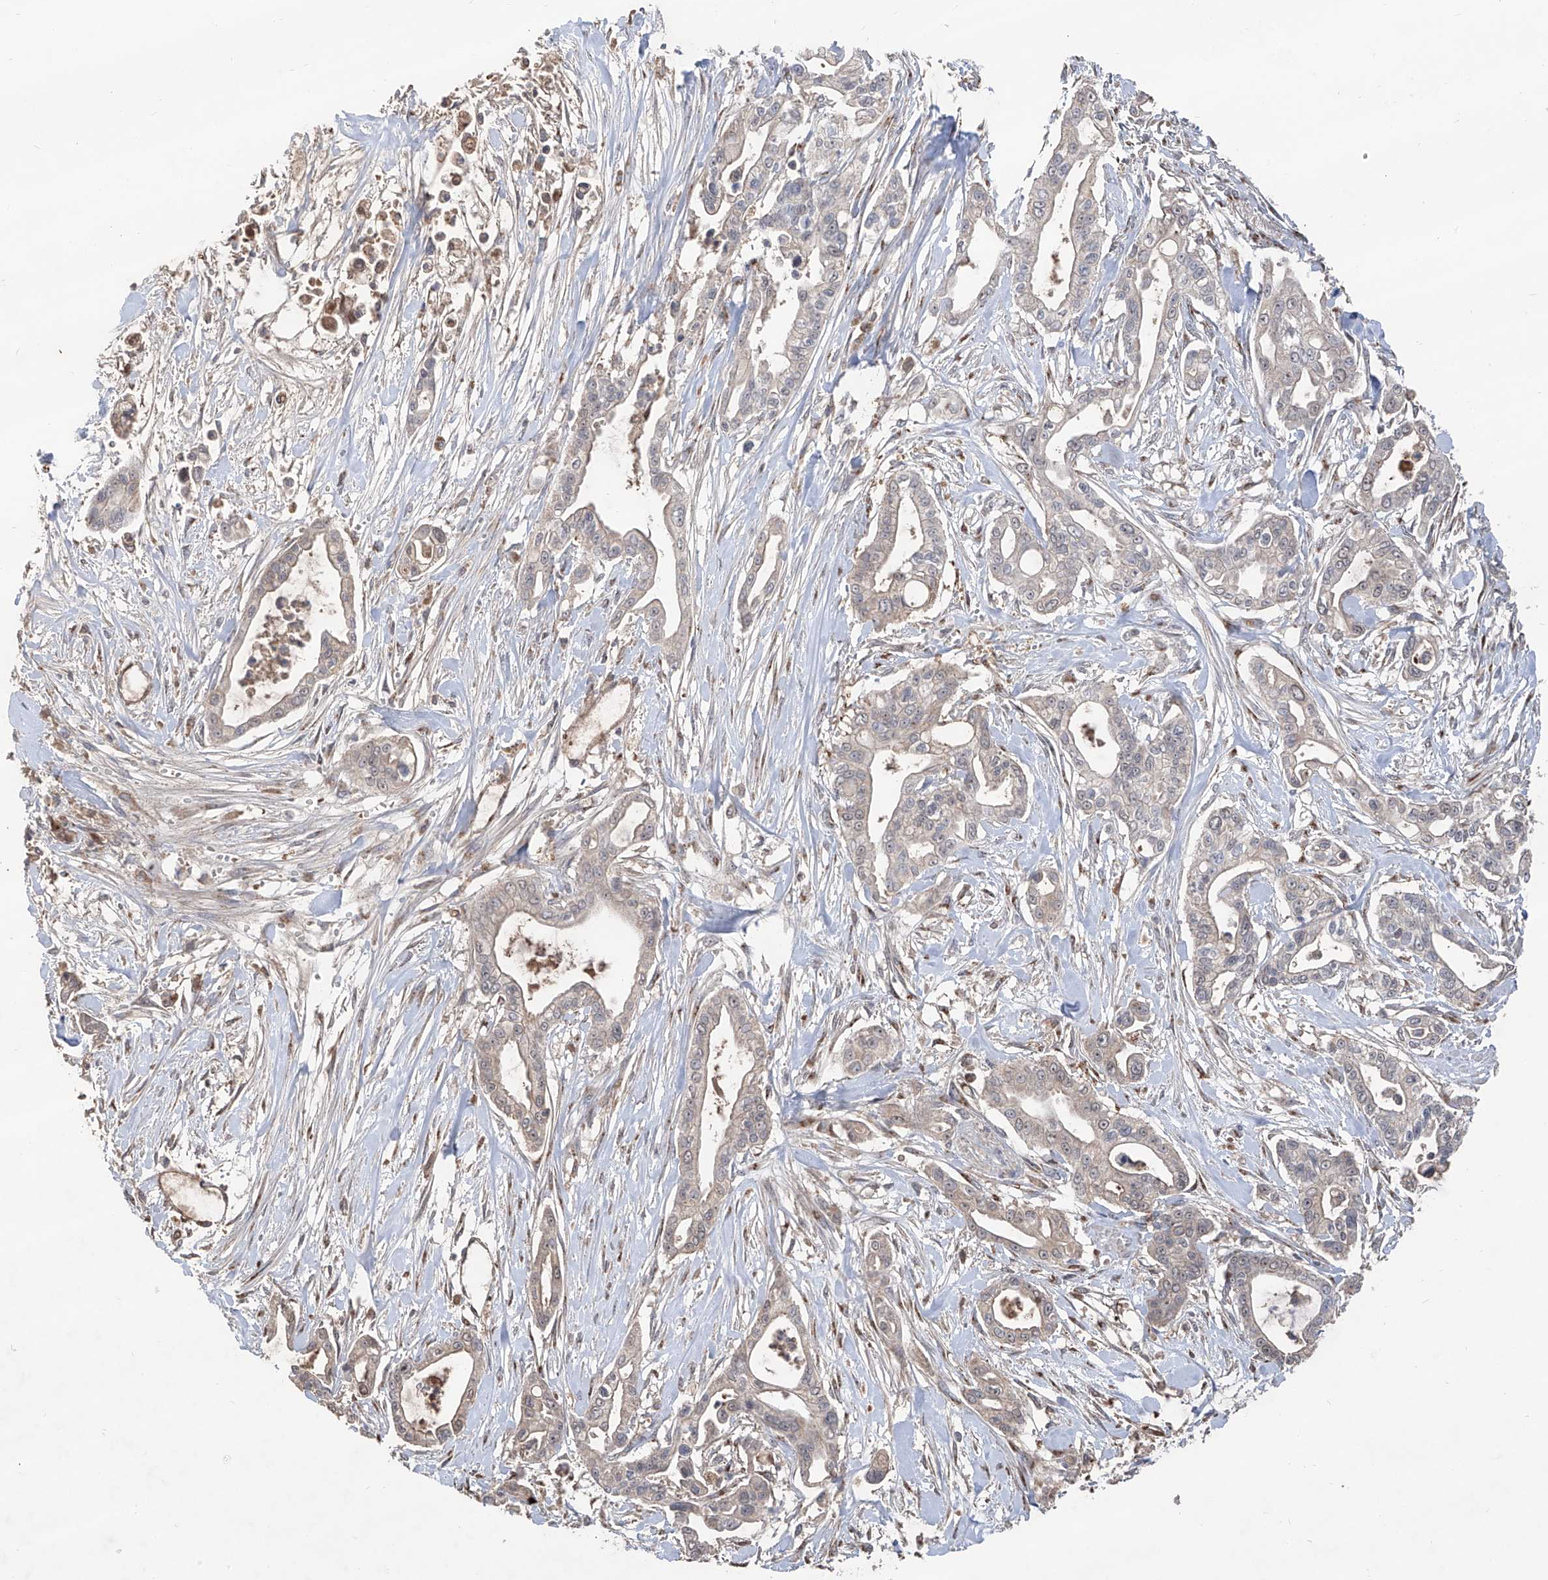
{"staining": {"intensity": "weak", "quantity": "<25%", "location": "cytoplasmic/membranous"}, "tissue": "pancreatic cancer", "cell_type": "Tumor cells", "image_type": "cancer", "snomed": [{"axis": "morphology", "description": "Adenocarcinoma, NOS"}, {"axis": "topography", "description": "Pancreas"}], "caption": "Tumor cells are negative for brown protein staining in pancreatic cancer (adenocarcinoma).", "gene": "EDN1", "patient": {"sex": "male", "age": 68}}